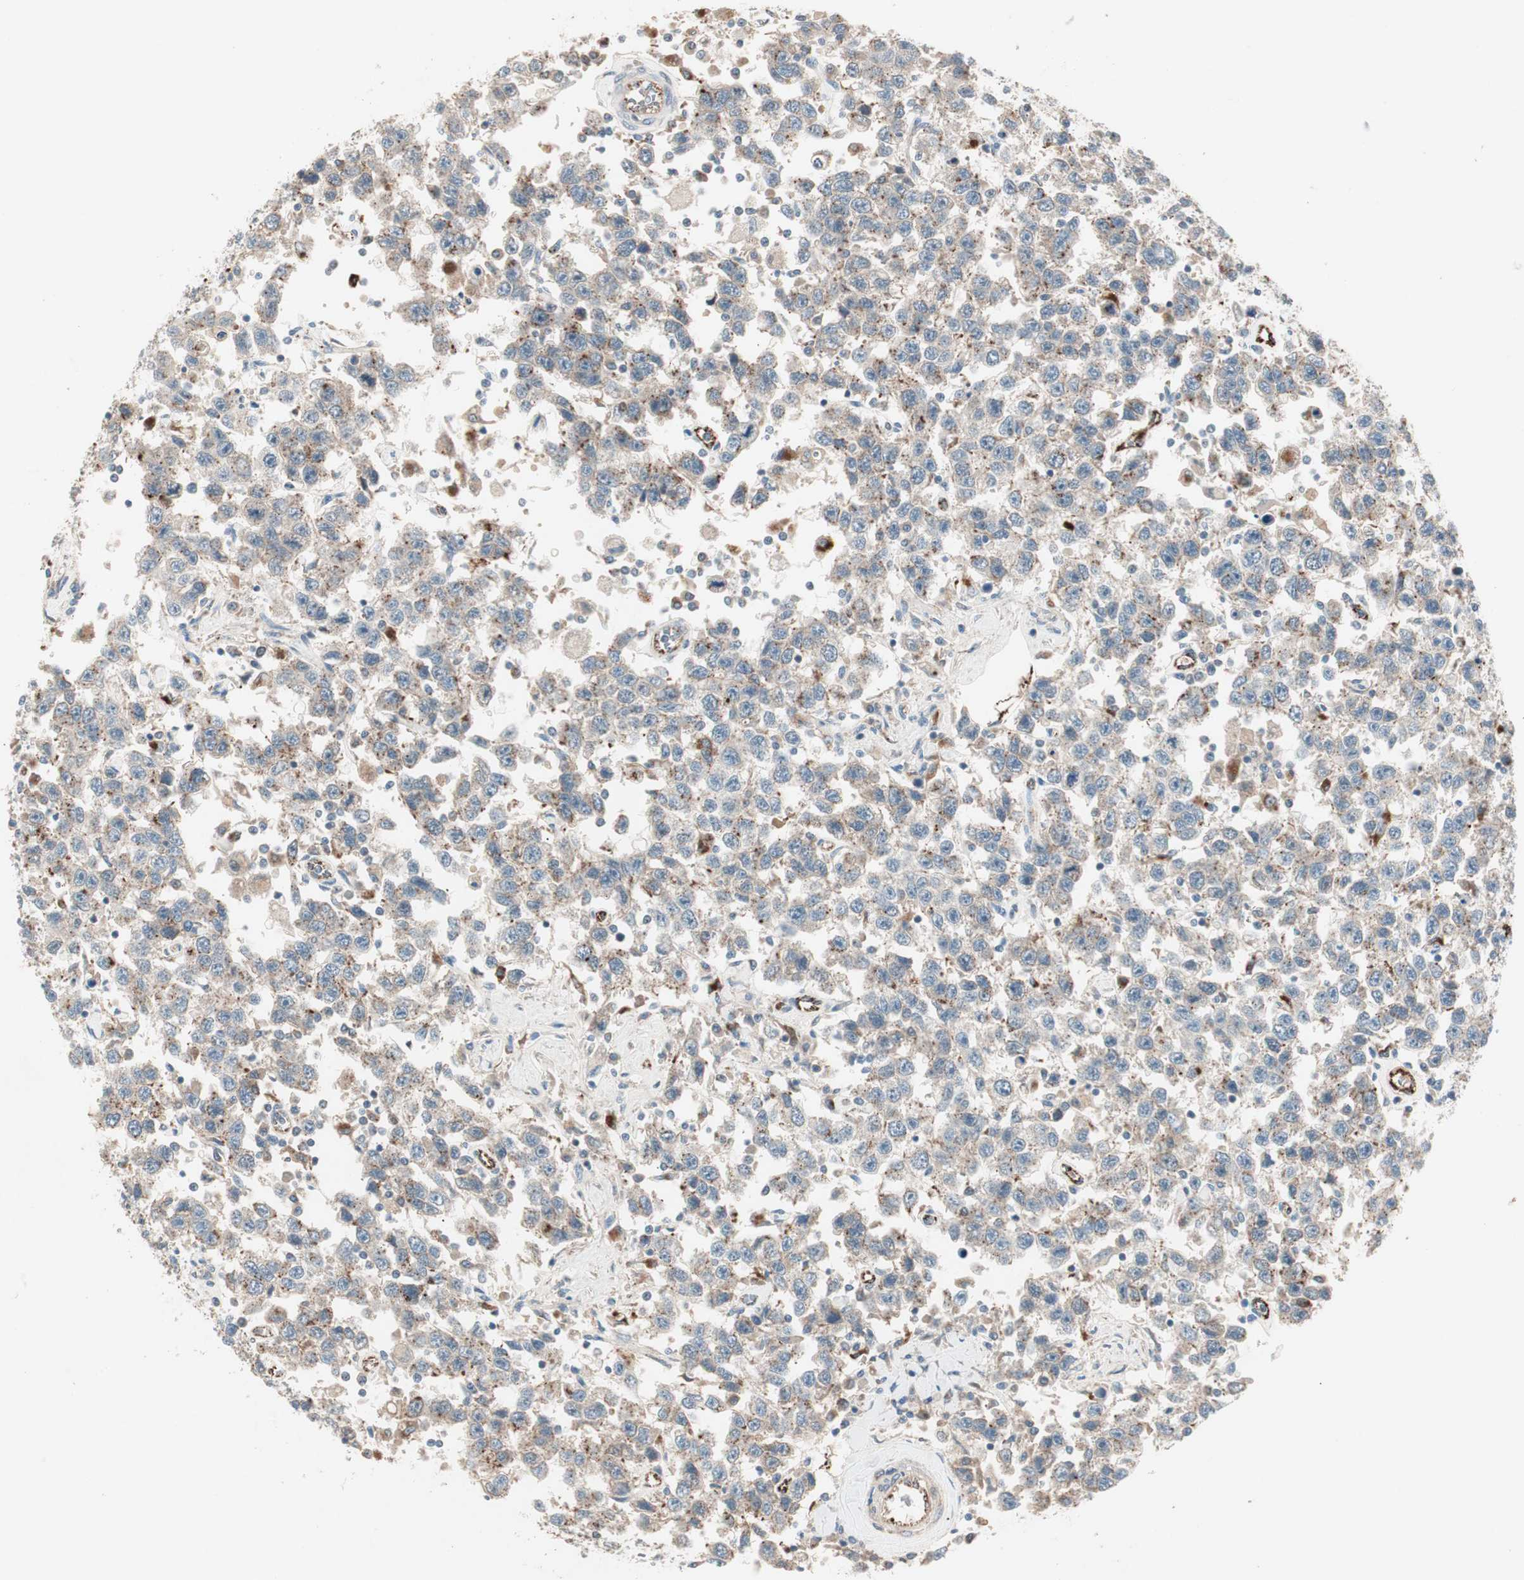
{"staining": {"intensity": "weak", "quantity": ">75%", "location": "cytoplasmic/membranous"}, "tissue": "testis cancer", "cell_type": "Tumor cells", "image_type": "cancer", "snomed": [{"axis": "morphology", "description": "Seminoma, NOS"}, {"axis": "topography", "description": "Testis"}], "caption": "High-power microscopy captured an immunohistochemistry histopathology image of testis seminoma, revealing weak cytoplasmic/membranous staining in about >75% of tumor cells.", "gene": "FGFR4", "patient": {"sex": "male", "age": 41}}